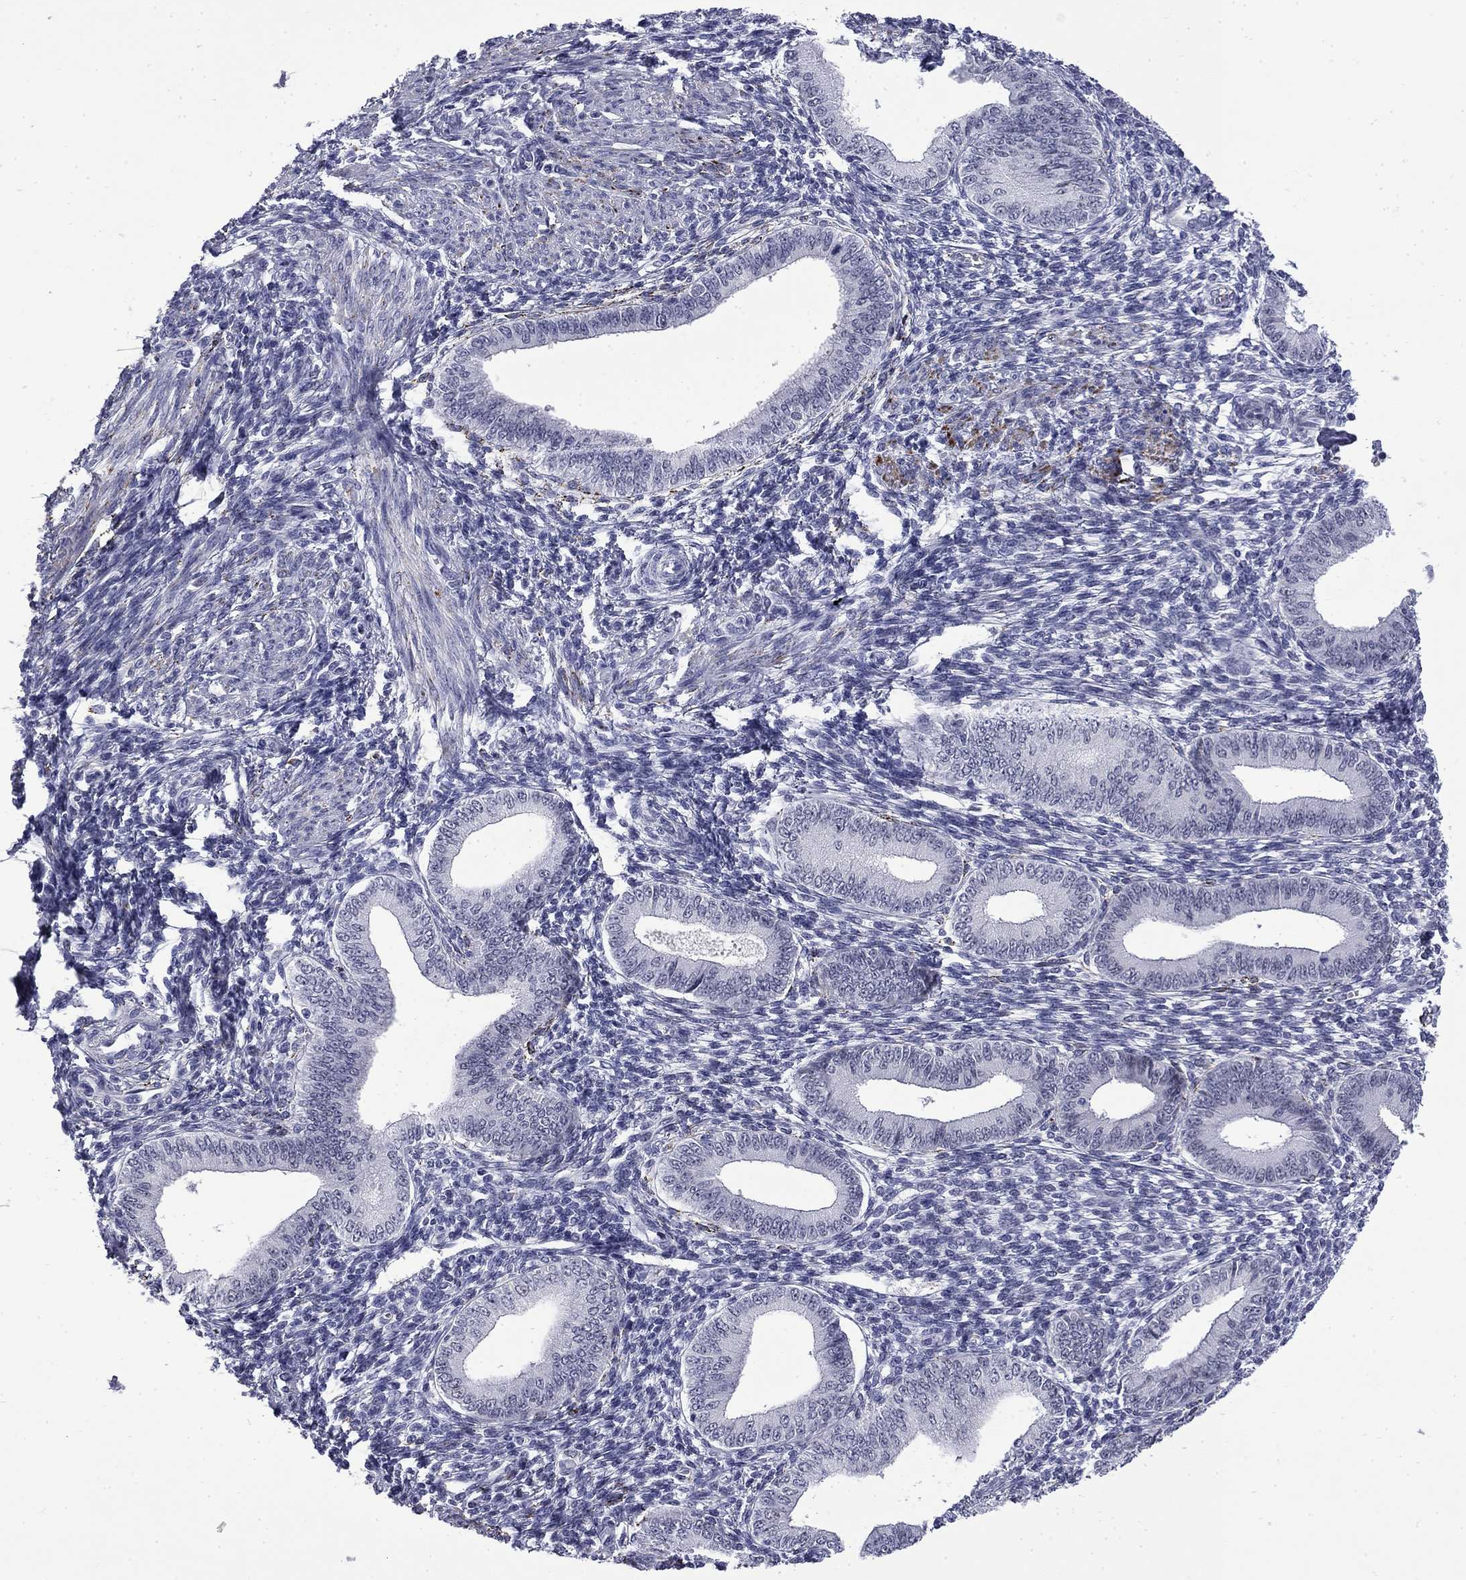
{"staining": {"intensity": "negative", "quantity": "none", "location": "none"}, "tissue": "endometrium", "cell_type": "Cells in endometrial stroma", "image_type": "normal", "snomed": [{"axis": "morphology", "description": "Normal tissue, NOS"}, {"axis": "topography", "description": "Endometrium"}], "caption": "IHC of normal endometrium exhibits no positivity in cells in endometrial stroma.", "gene": "MGARP", "patient": {"sex": "female", "age": 42}}